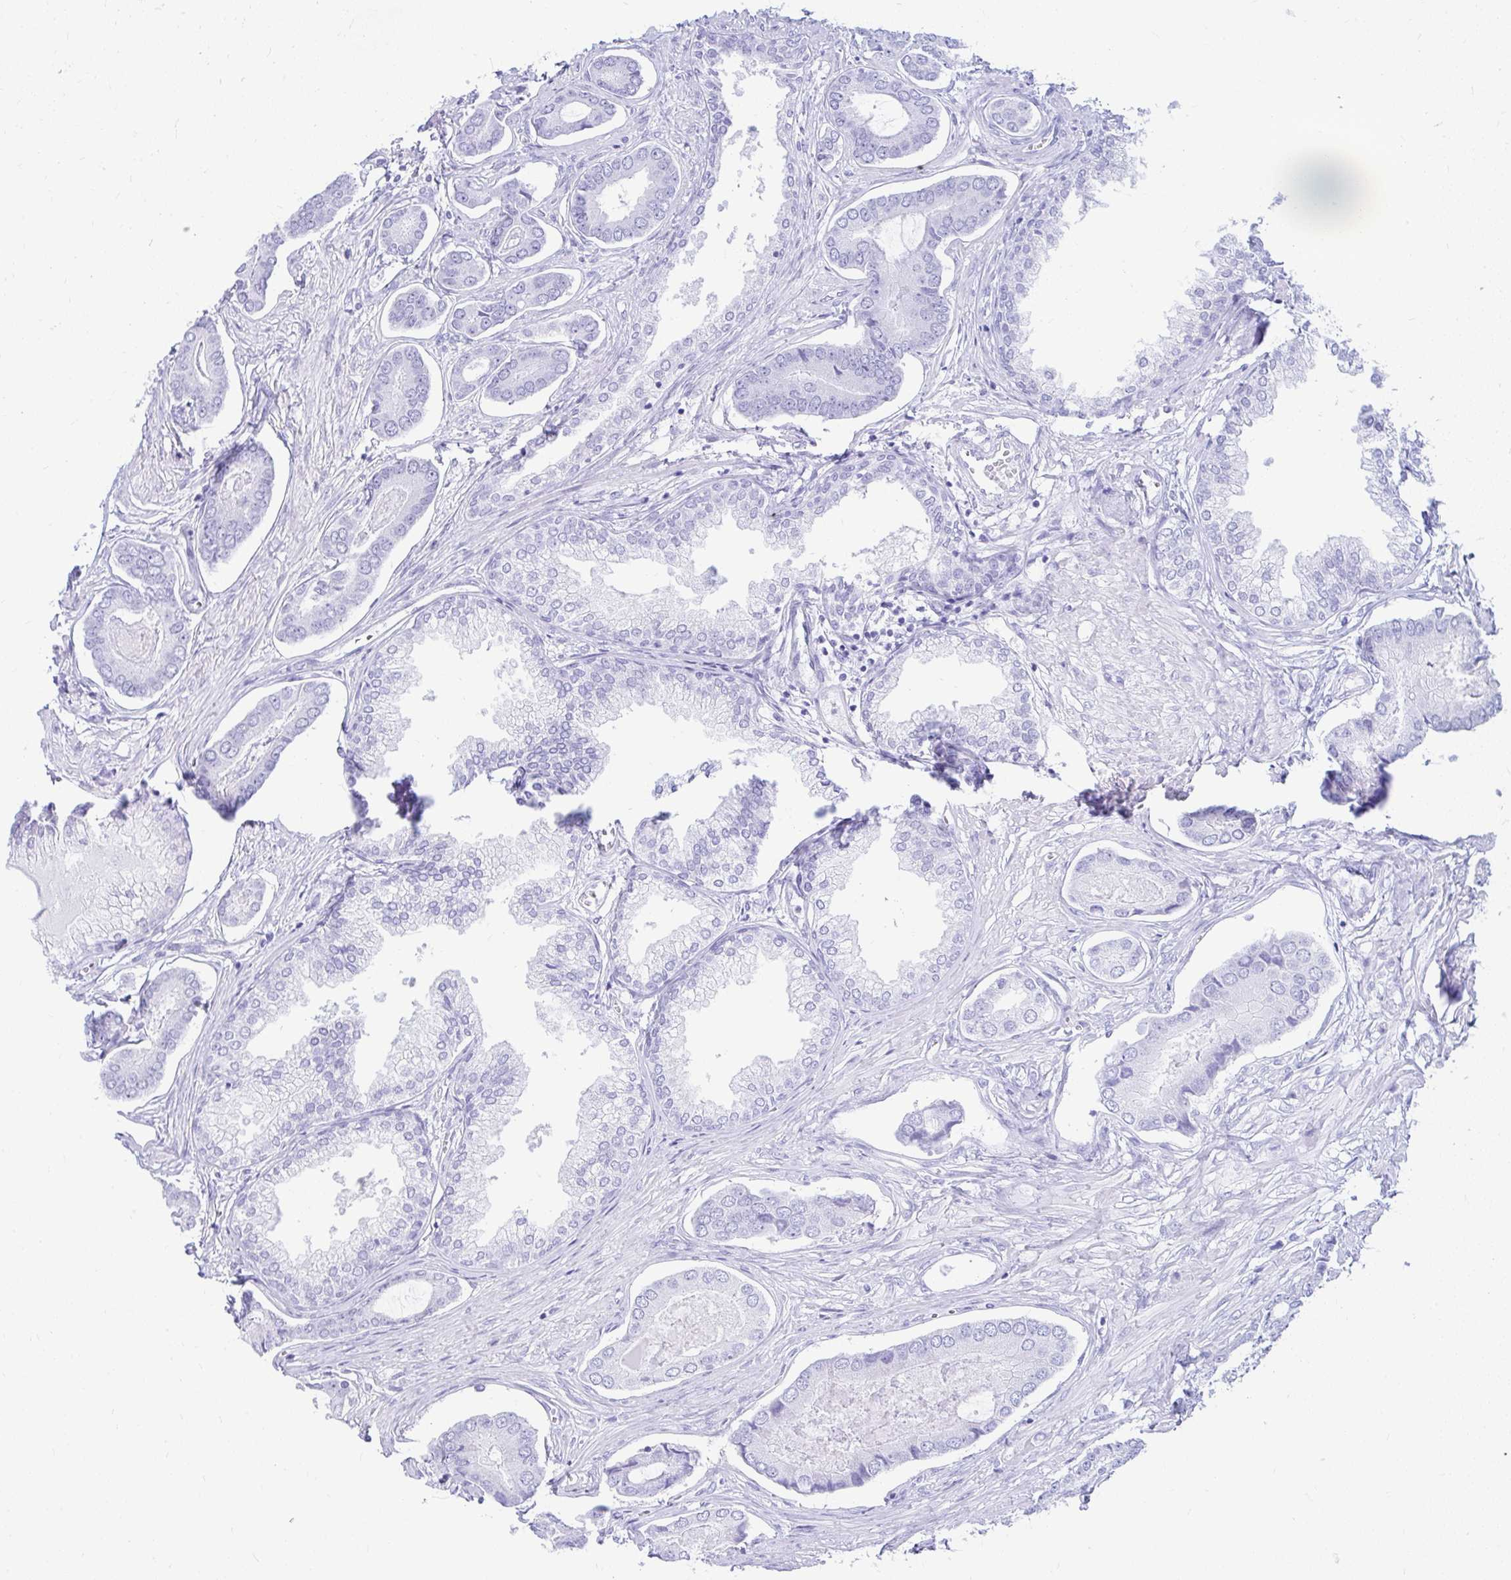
{"staining": {"intensity": "negative", "quantity": "none", "location": "none"}, "tissue": "prostate cancer", "cell_type": "Tumor cells", "image_type": "cancer", "snomed": [{"axis": "morphology", "description": "Adenocarcinoma, NOS"}, {"axis": "topography", "description": "Prostate and seminal vesicle, NOS"}], "caption": "Tumor cells are negative for brown protein staining in prostate cancer.", "gene": "NSG2", "patient": {"sex": "male", "age": 76}}